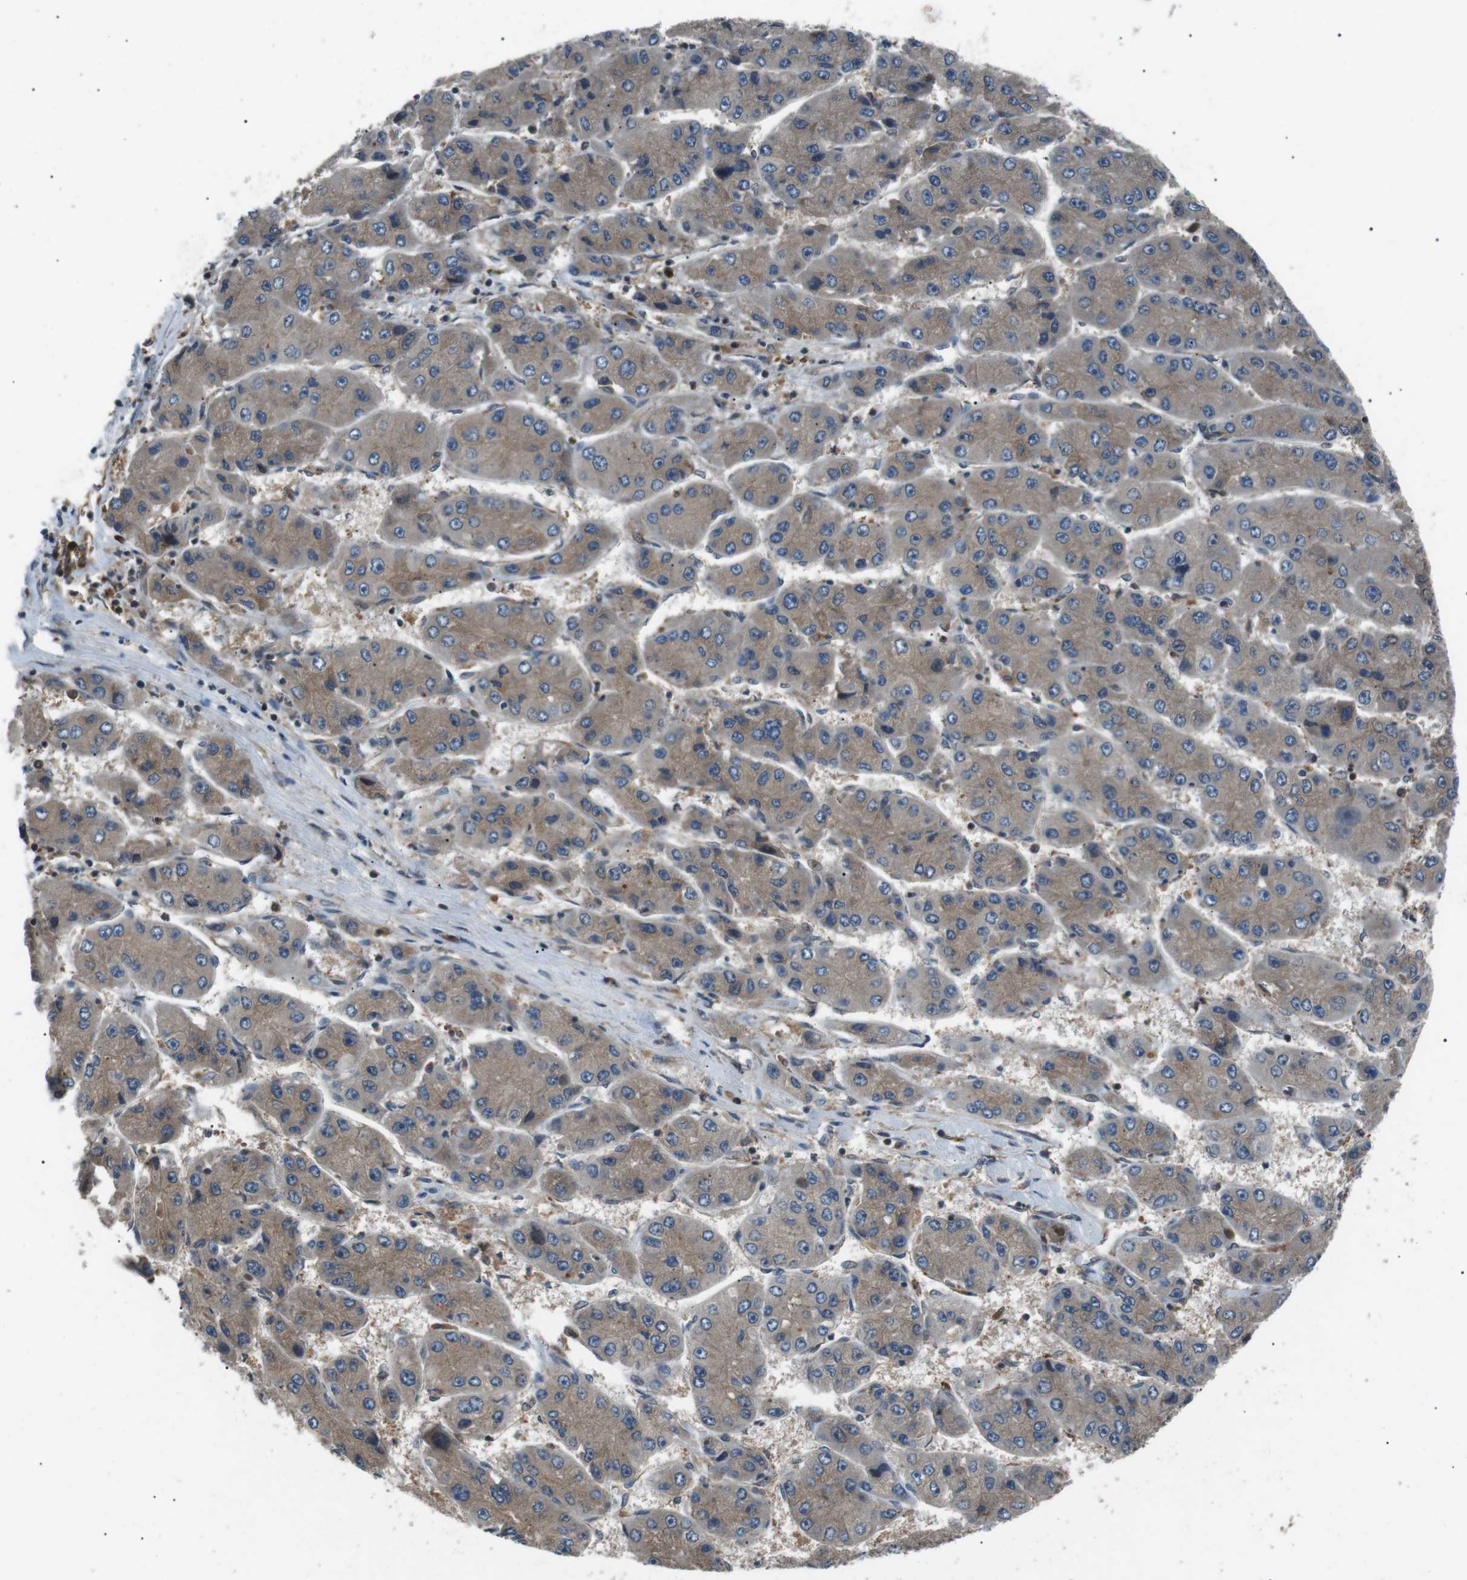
{"staining": {"intensity": "moderate", "quantity": "<25%", "location": "cytoplasmic/membranous"}, "tissue": "liver cancer", "cell_type": "Tumor cells", "image_type": "cancer", "snomed": [{"axis": "morphology", "description": "Carcinoma, Hepatocellular, NOS"}, {"axis": "topography", "description": "Liver"}], "caption": "Liver hepatocellular carcinoma stained with a protein marker exhibits moderate staining in tumor cells.", "gene": "GPR161", "patient": {"sex": "female", "age": 61}}